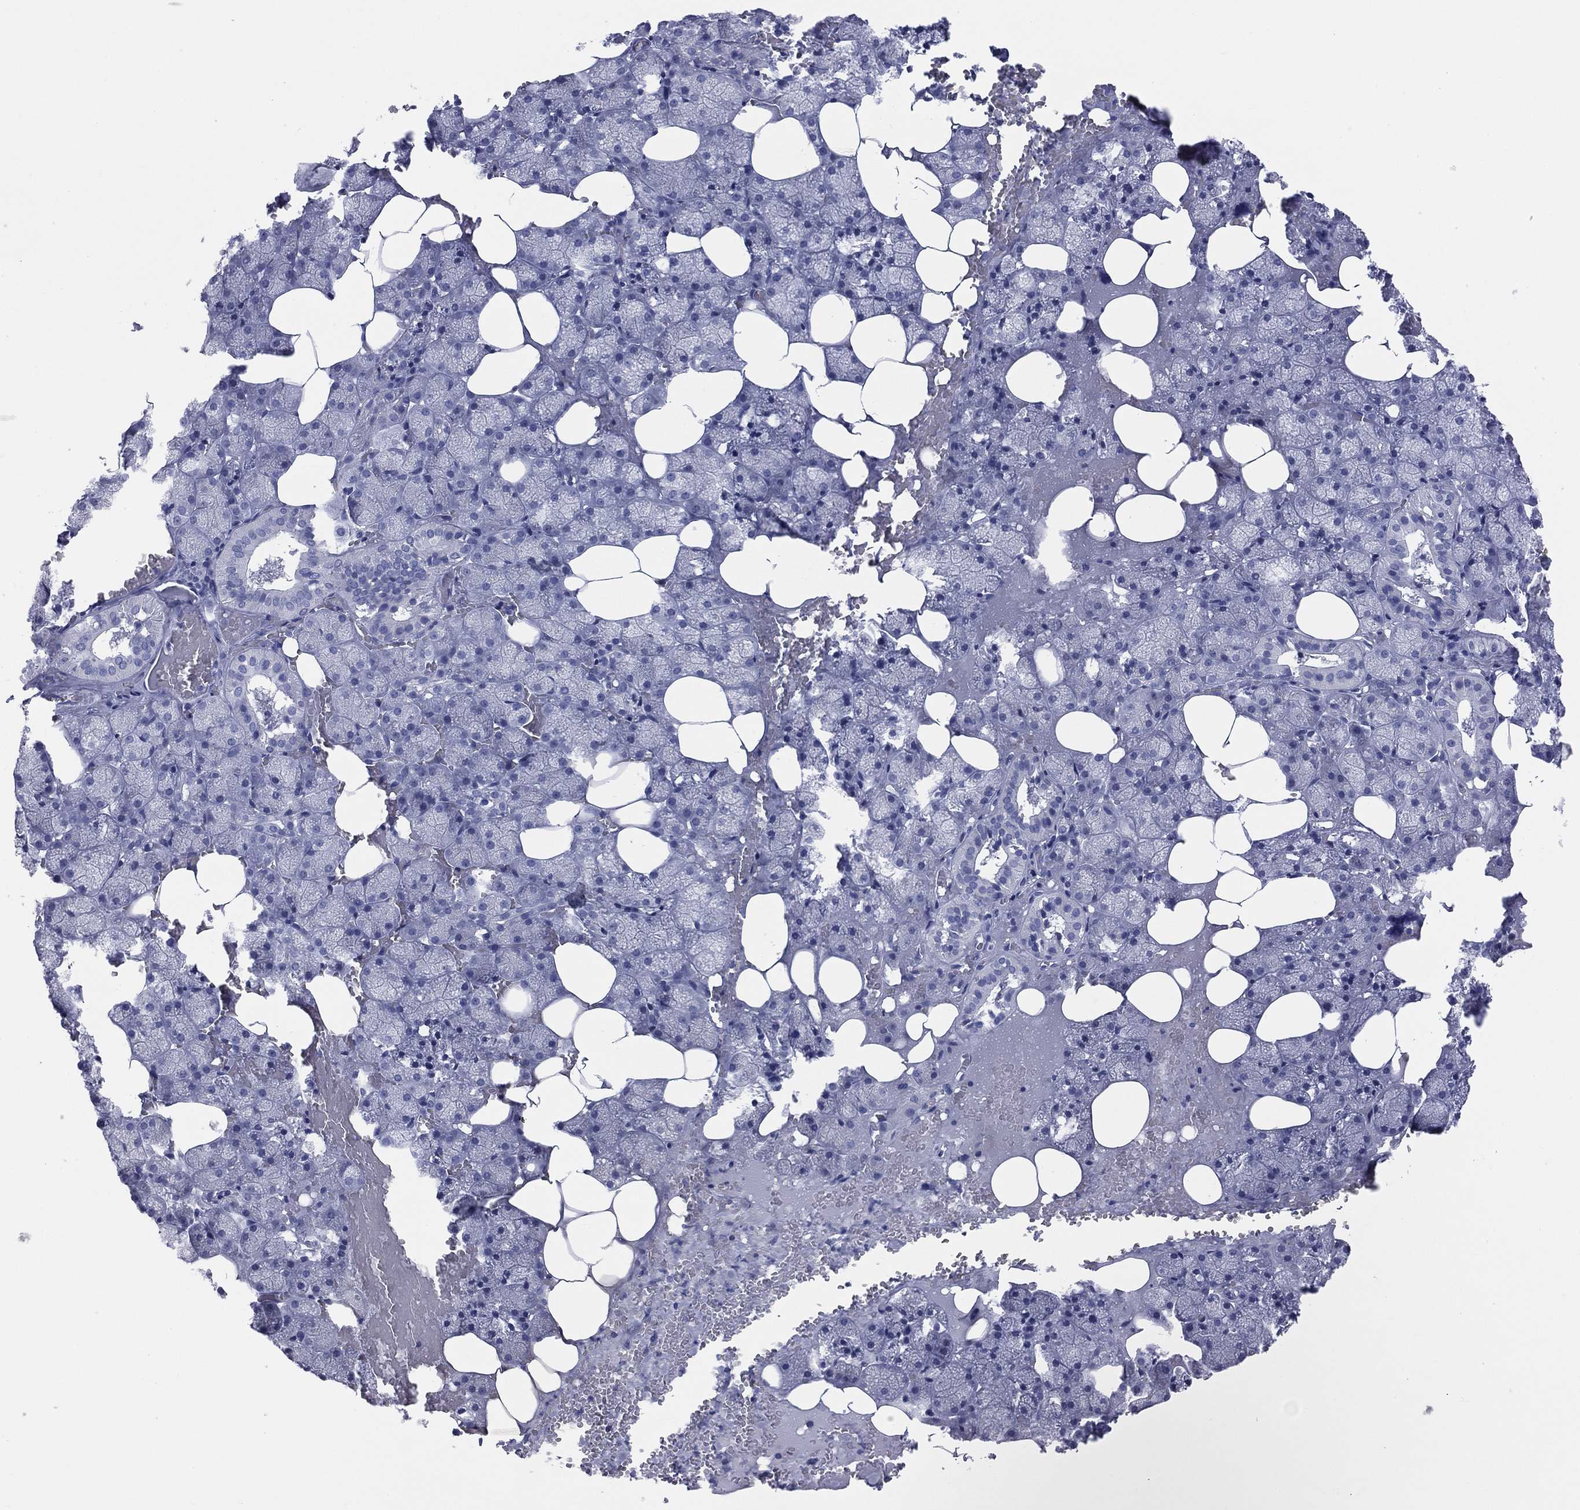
{"staining": {"intensity": "negative", "quantity": "none", "location": "none"}, "tissue": "salivary gland", "cell_type": "Glandular cells", "image_type": "normal", "snomed": [{"axis": "morphology", "description": "Normal tissue, NOS"}, {"axis": "topography", "description": "Salivary gland"}], "caption": "Image shows no significant protein staining in glandular cells of unremarkable salivary gland. (DAB IHC with hematoxylin counter stain).", "gene": "MLN", "patient": {"sex": "male", "age": 38}}